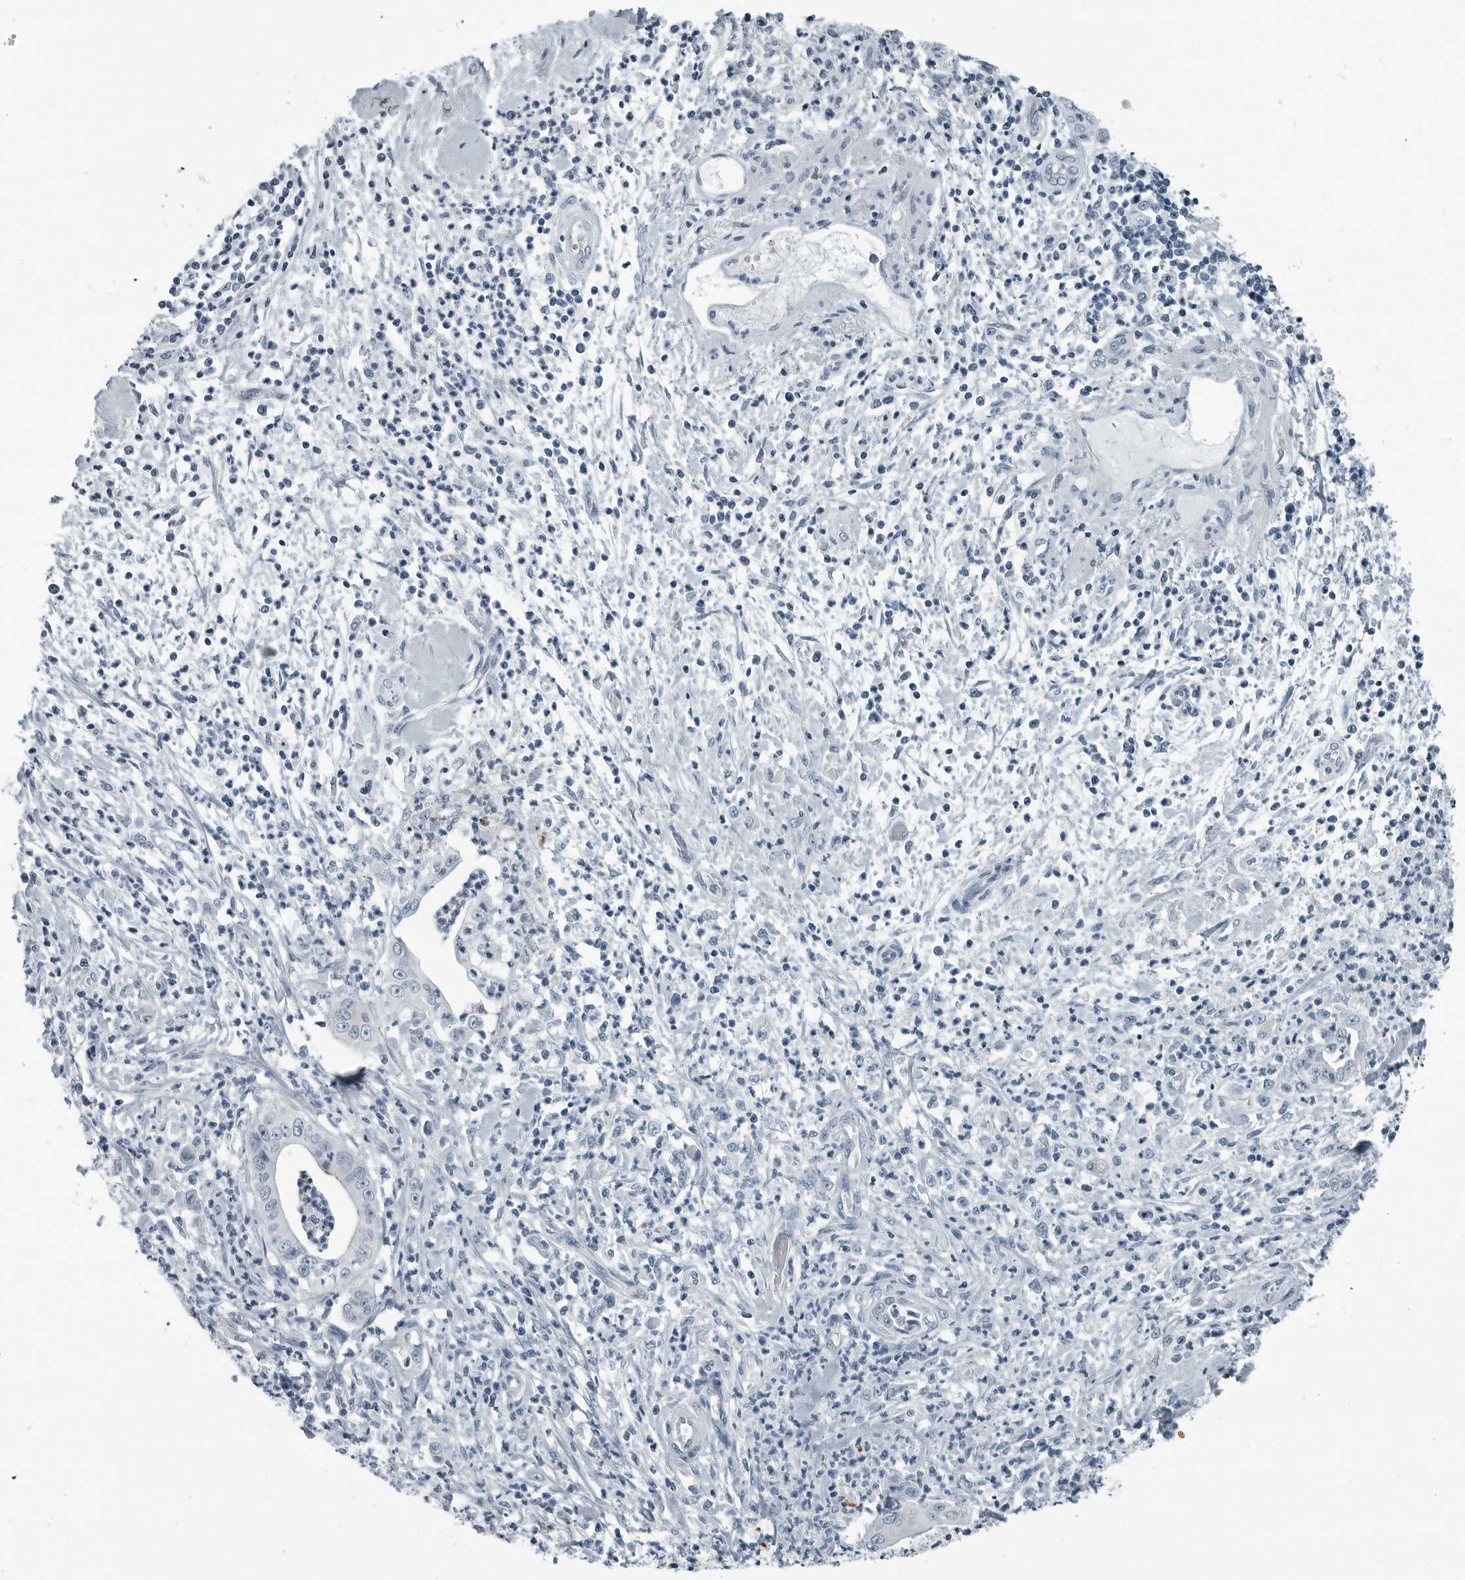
{"staining": {"intensity": "moderate", "quantity": "25%-75%", "location": "cytoplasmic/membranous"}, "tissue": "pancreatic cancer", "cell_type": "Tumor cells", "image_type": "cancer", "snomed": [{"axis": "morphology", "description": "Adenocarcinoma, NOS"}, {"axis": "topography", "description": "Pancreas"}], "caption": "A brown stain labels moderate cytoplasmic/membranous expression of a protein in pancreatic cancer tumor cells. Using DAB (brown) and hematoxylin (blue) stains, captured at high magnification using brightfield microscopy.", "gene": "ZPBP2", "patient": {"sex": "male", "age": 69}}